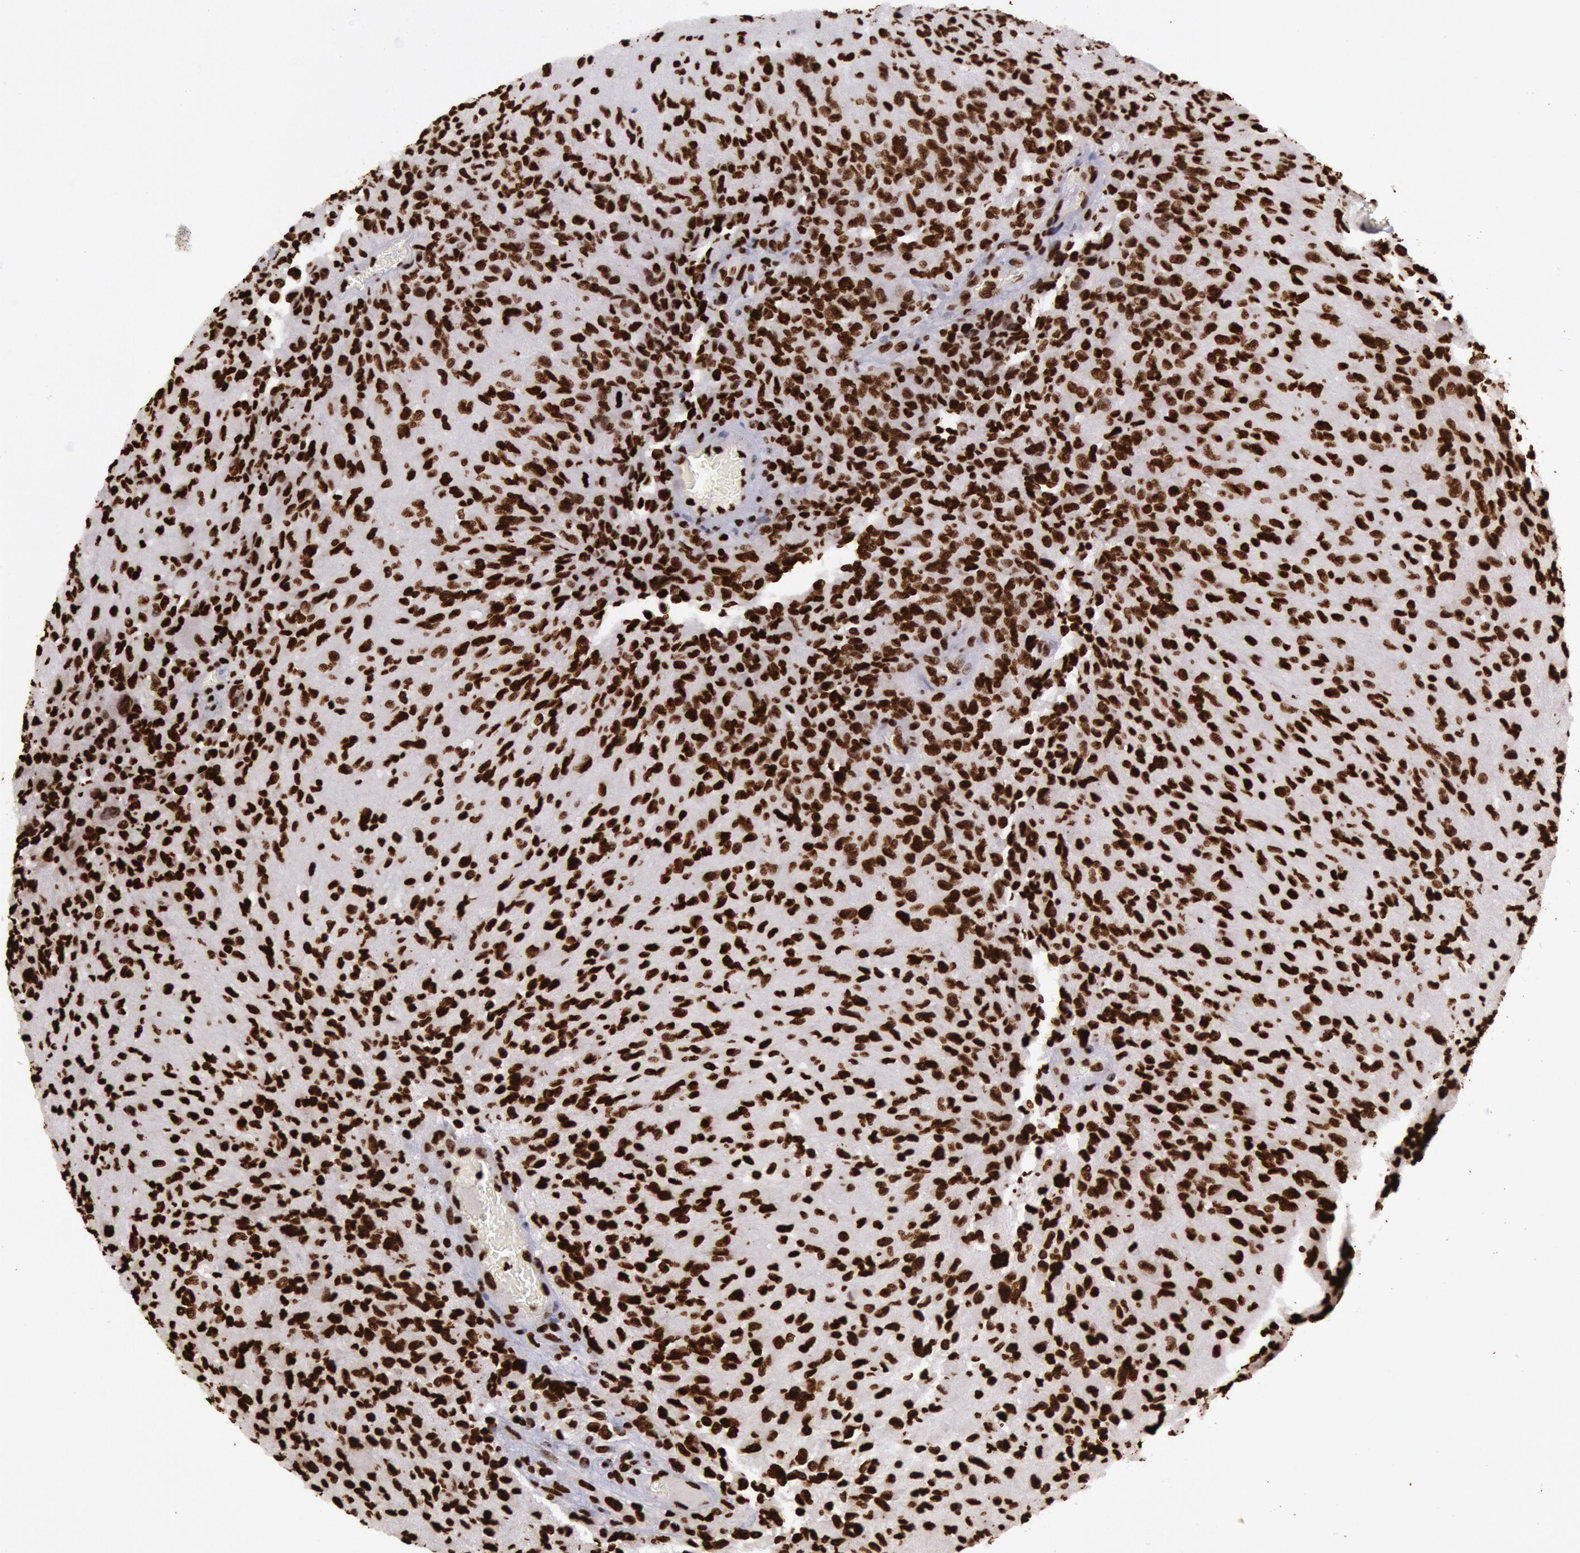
{"staining": {"intensity": "strong", "quantity": ">75%", "location": "nuclear"}, "tissue": "glioma", "cell_type": "Tumor cells", "image_type": "cancer", "snomed": [{"axis": "morphology", "description": "Glioma, malignant, High grade"}, {"axis": "topography", "description": "Brain"}], "caption": "High-grade glioma (malignant) was stained to show a protein in brown. There is high levels of strong nuclear staining in approximately >75% of tumor cells.", "gene": "H3-4", "patient": {"sex": "male", "age": 69}}